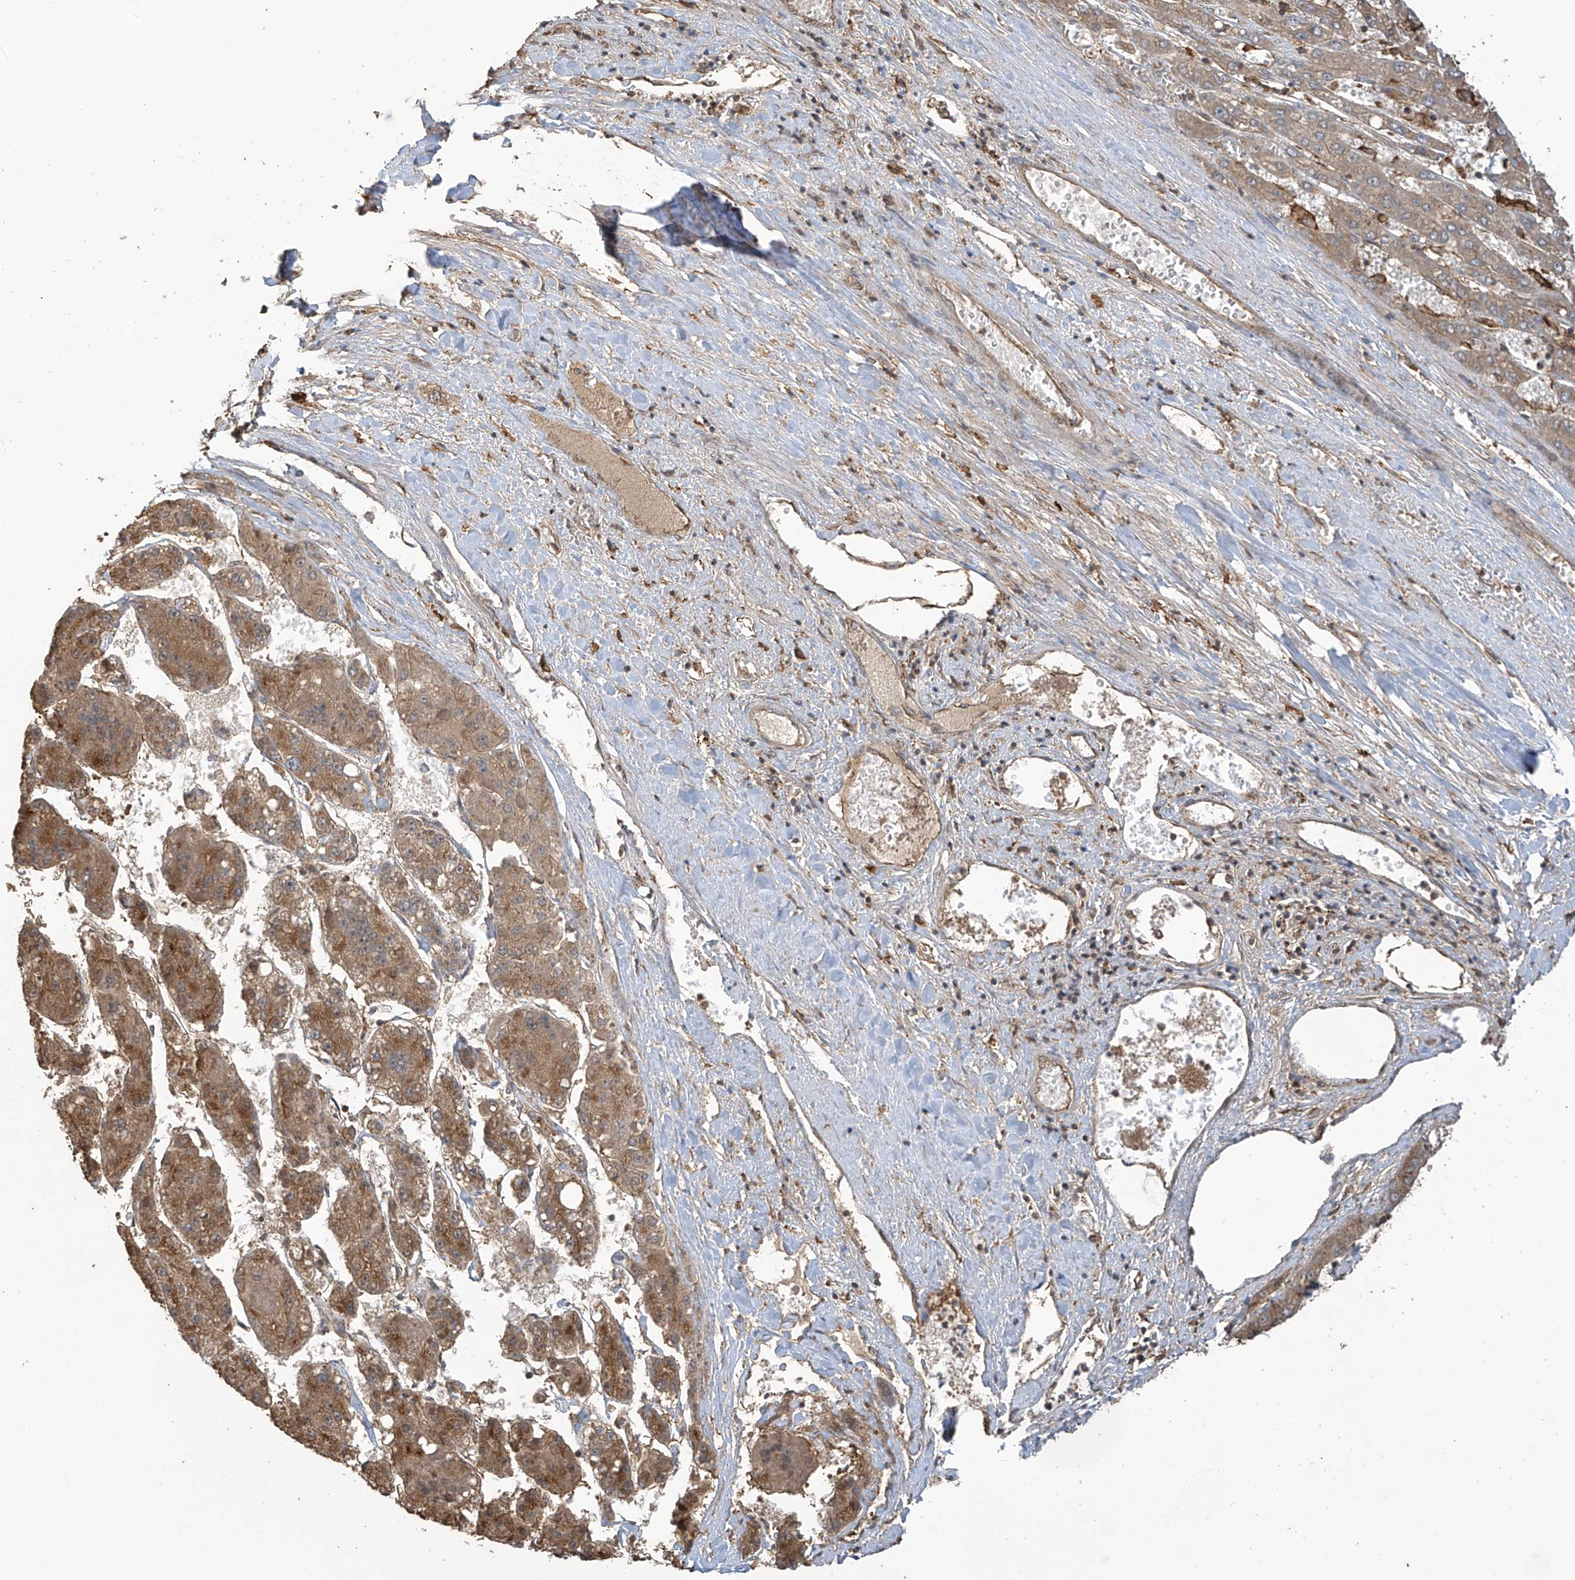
{"staining": {"intensity": "moderate", "quantity": ">75%", "location": "cytoplasmic/membranous"}, "tissue": "liver cancer", "cell_type": "Tumor cells", "image_type": "cancer", "snomed": [{"axis": "morphology", "description": "Carcinoma, Hepatocellular, NOS"}, {"axis": "topography", "description": "Liver"}], "caption": "Tumor cells exhibit medium levels of moderate cytoplasmic/membranous staining in about >75% of cells in liver cancer.", "gene": "COX10", "patient": {"sex": "female", "age": 73}}